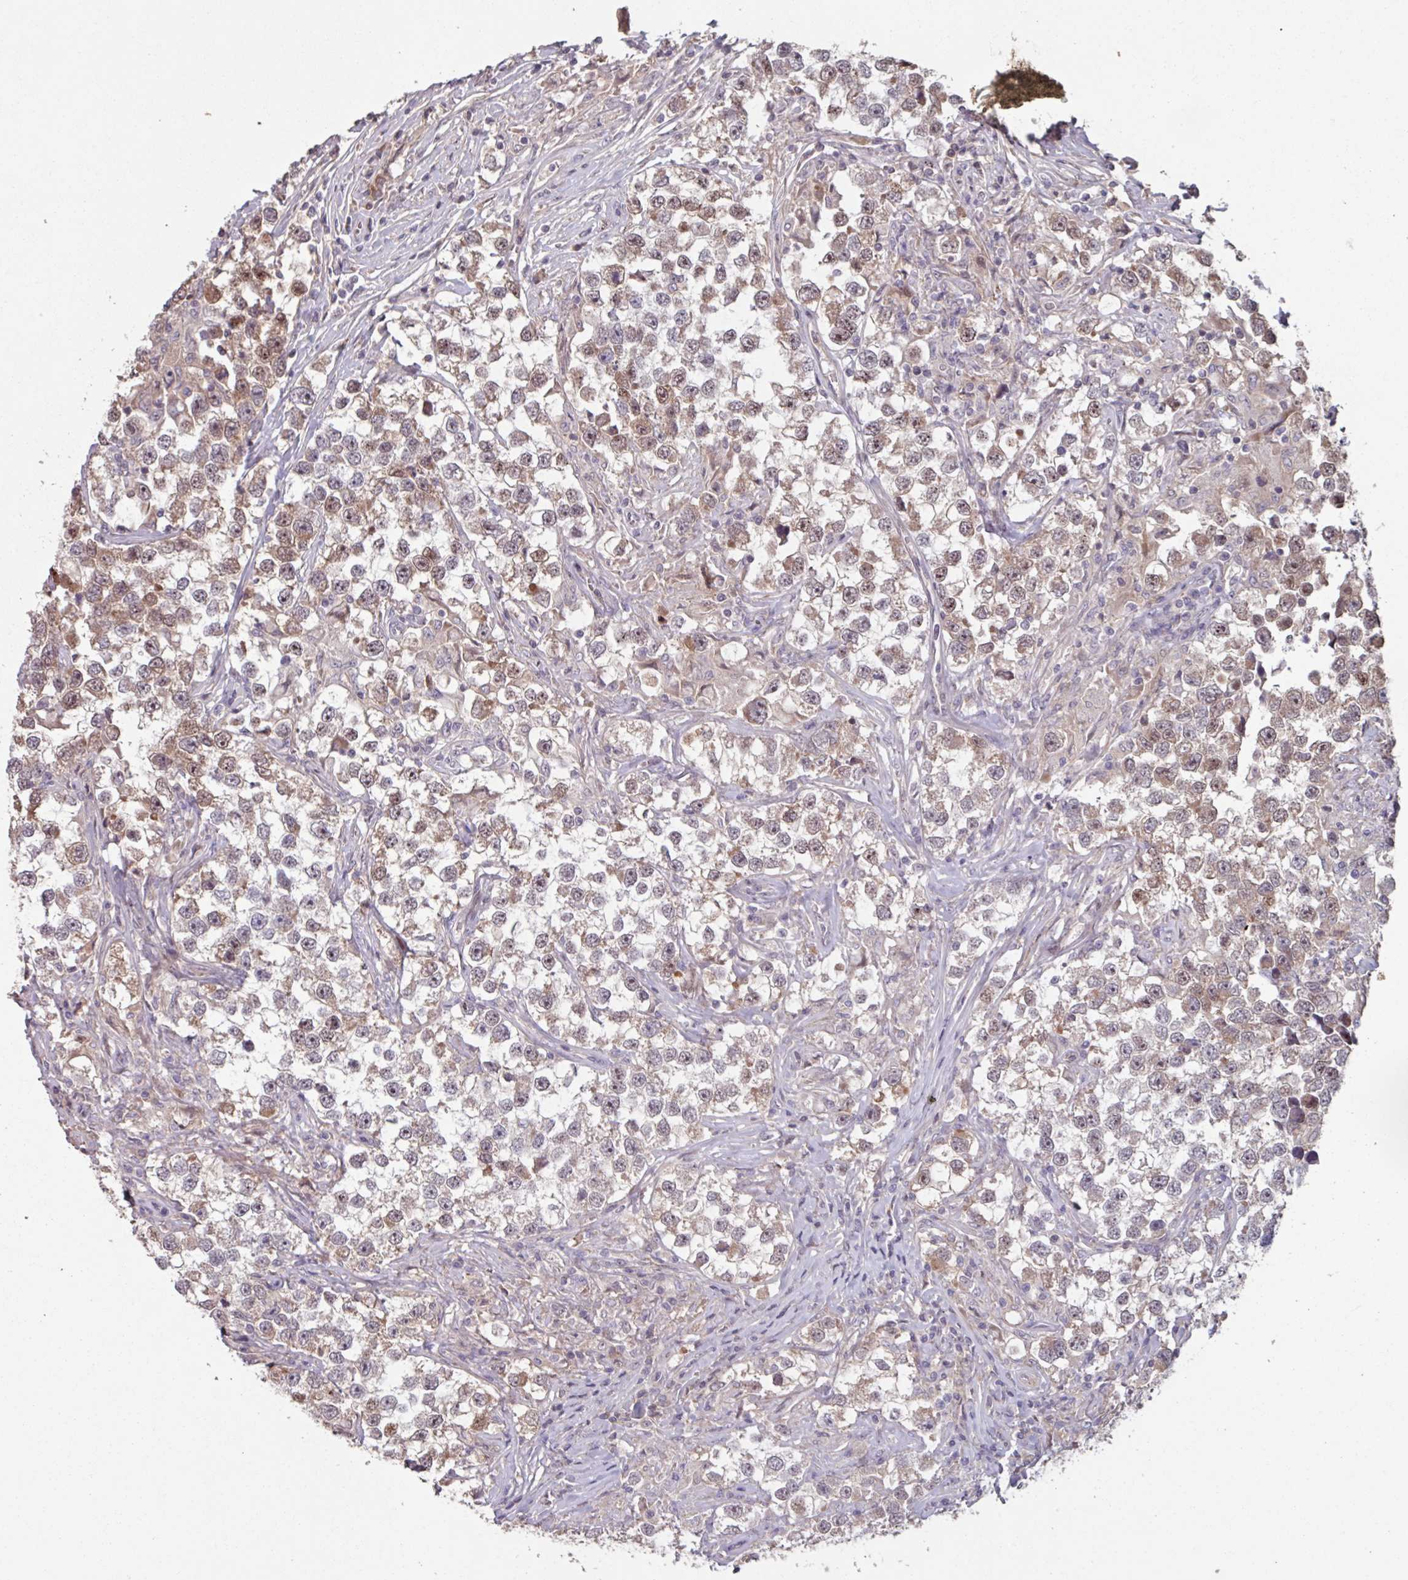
{"staining": {"intensity": "strong", "quantity": "<25%", "location": "nuclear"}, "tissue": "testis cancer", "cell_type": "Tumor cells", "image_type": "cancer", "snomed": [{"axis": "morphology", "description": "Seminoma, NOS"}, {"axis": "topography", "description": "Testis"}], "caption": "Immunohistochemical staining of human seminoma (testis) demonstrates strong nuclear protein positivity in approximately <25% of tumor cells. Immunohistochemistry (ihc) stains the protein of interest in brown and the nuclei are stained blue.", "gene": "TMEM88", "patient": {"sex": "male", "age": 46}}